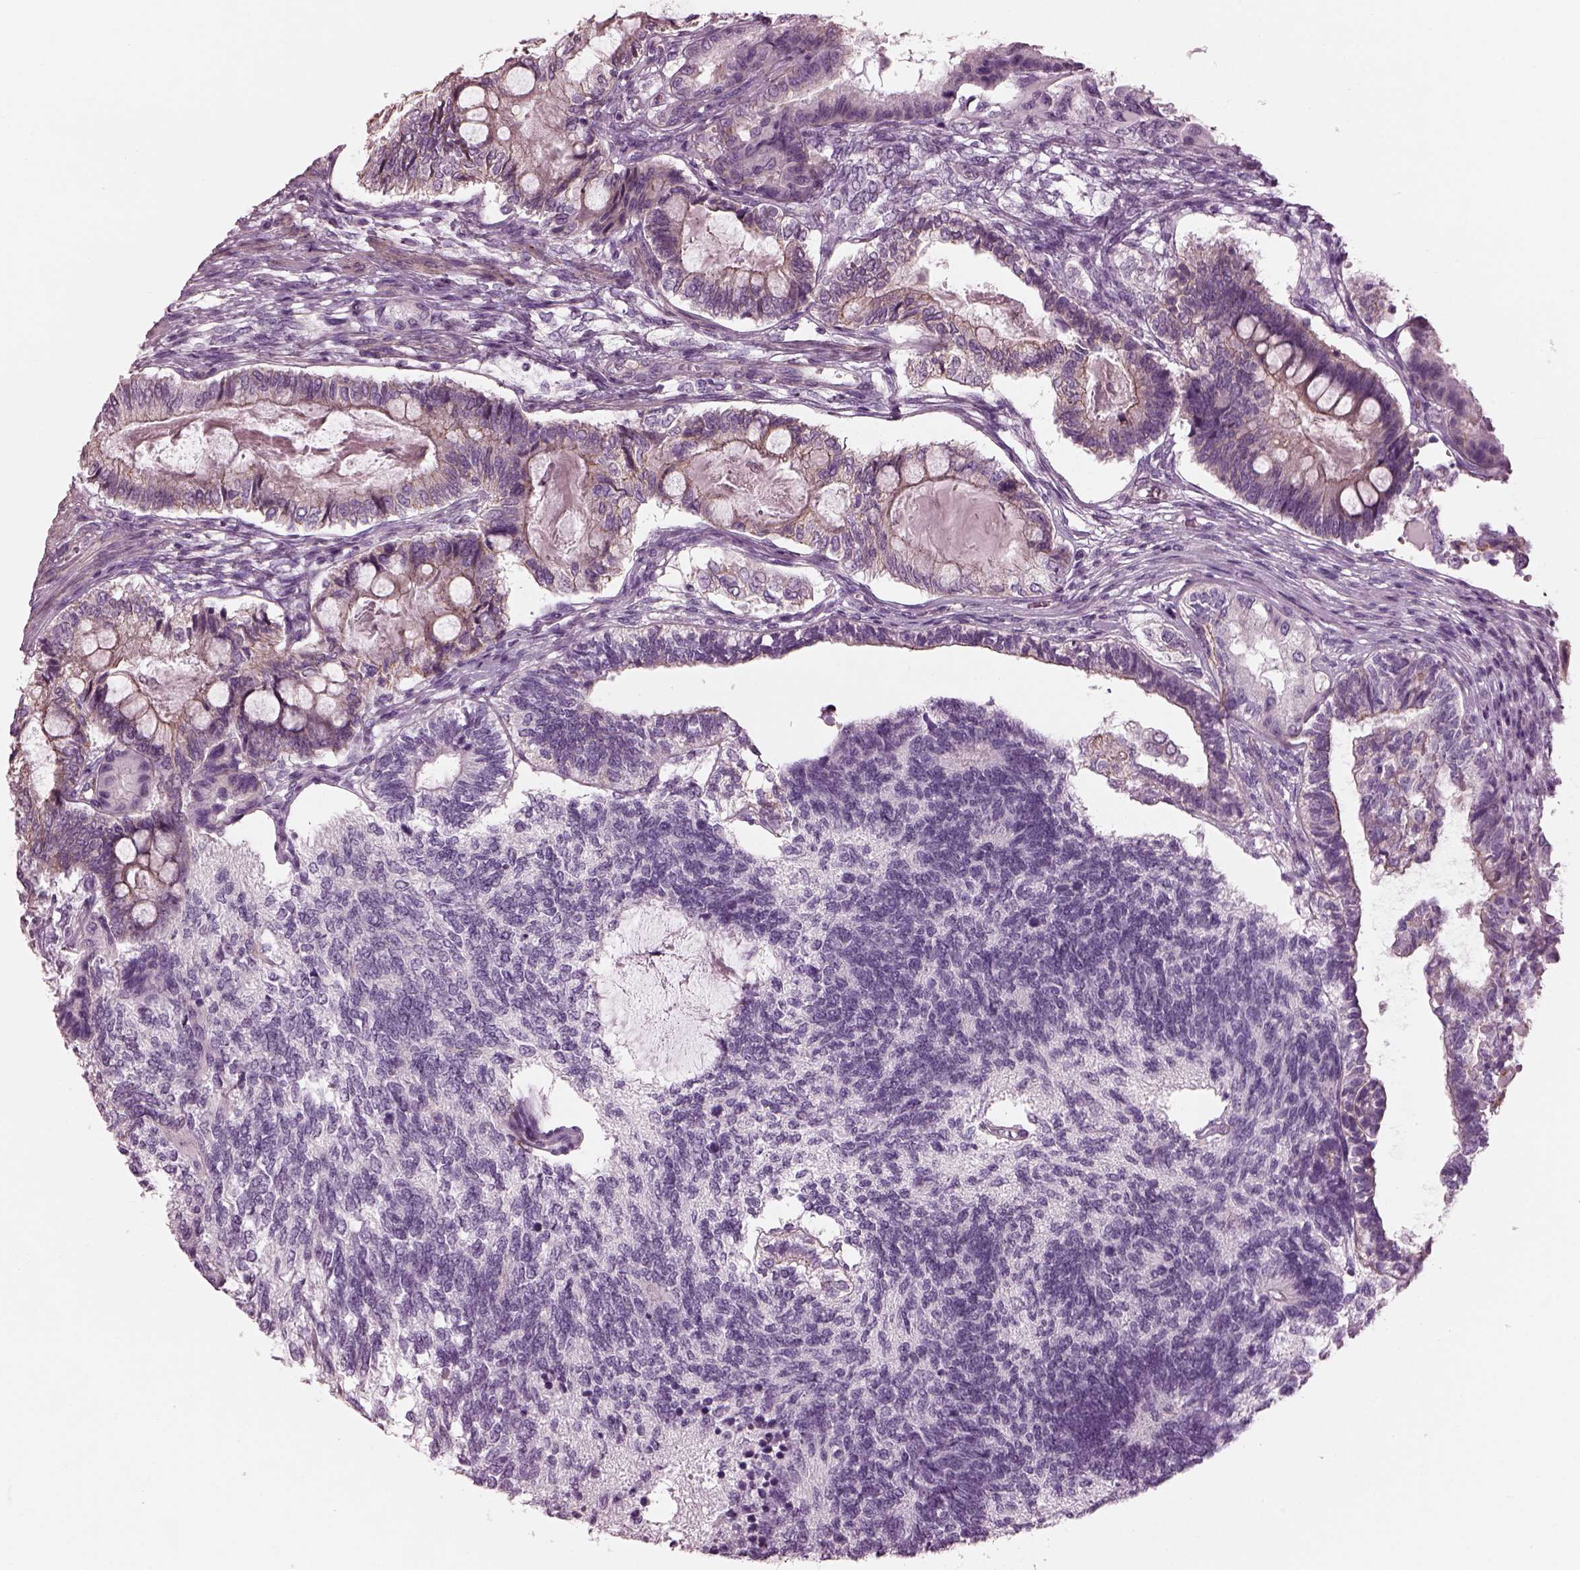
{"staining": {"intensity": "negative", "quantity": "none", "location": "none"}, "tissue": "testis cancer", "cell_type": "Tumor cells", "image_type": "cancer", "snomed": [{"axis": "morphology", "description": "Seminoma, NOS"}, {"axis": "morphology", "description": "Carcinoma, Embryonal, NOS"}, {"axis": "topography", "description": "Testis"}], "caption": "A micrograph of human testis embryonal carcinoma is negative for staining in tumor cells.", "gene": "BFSP1", "patient": {"sex": "male", "age": 41}}